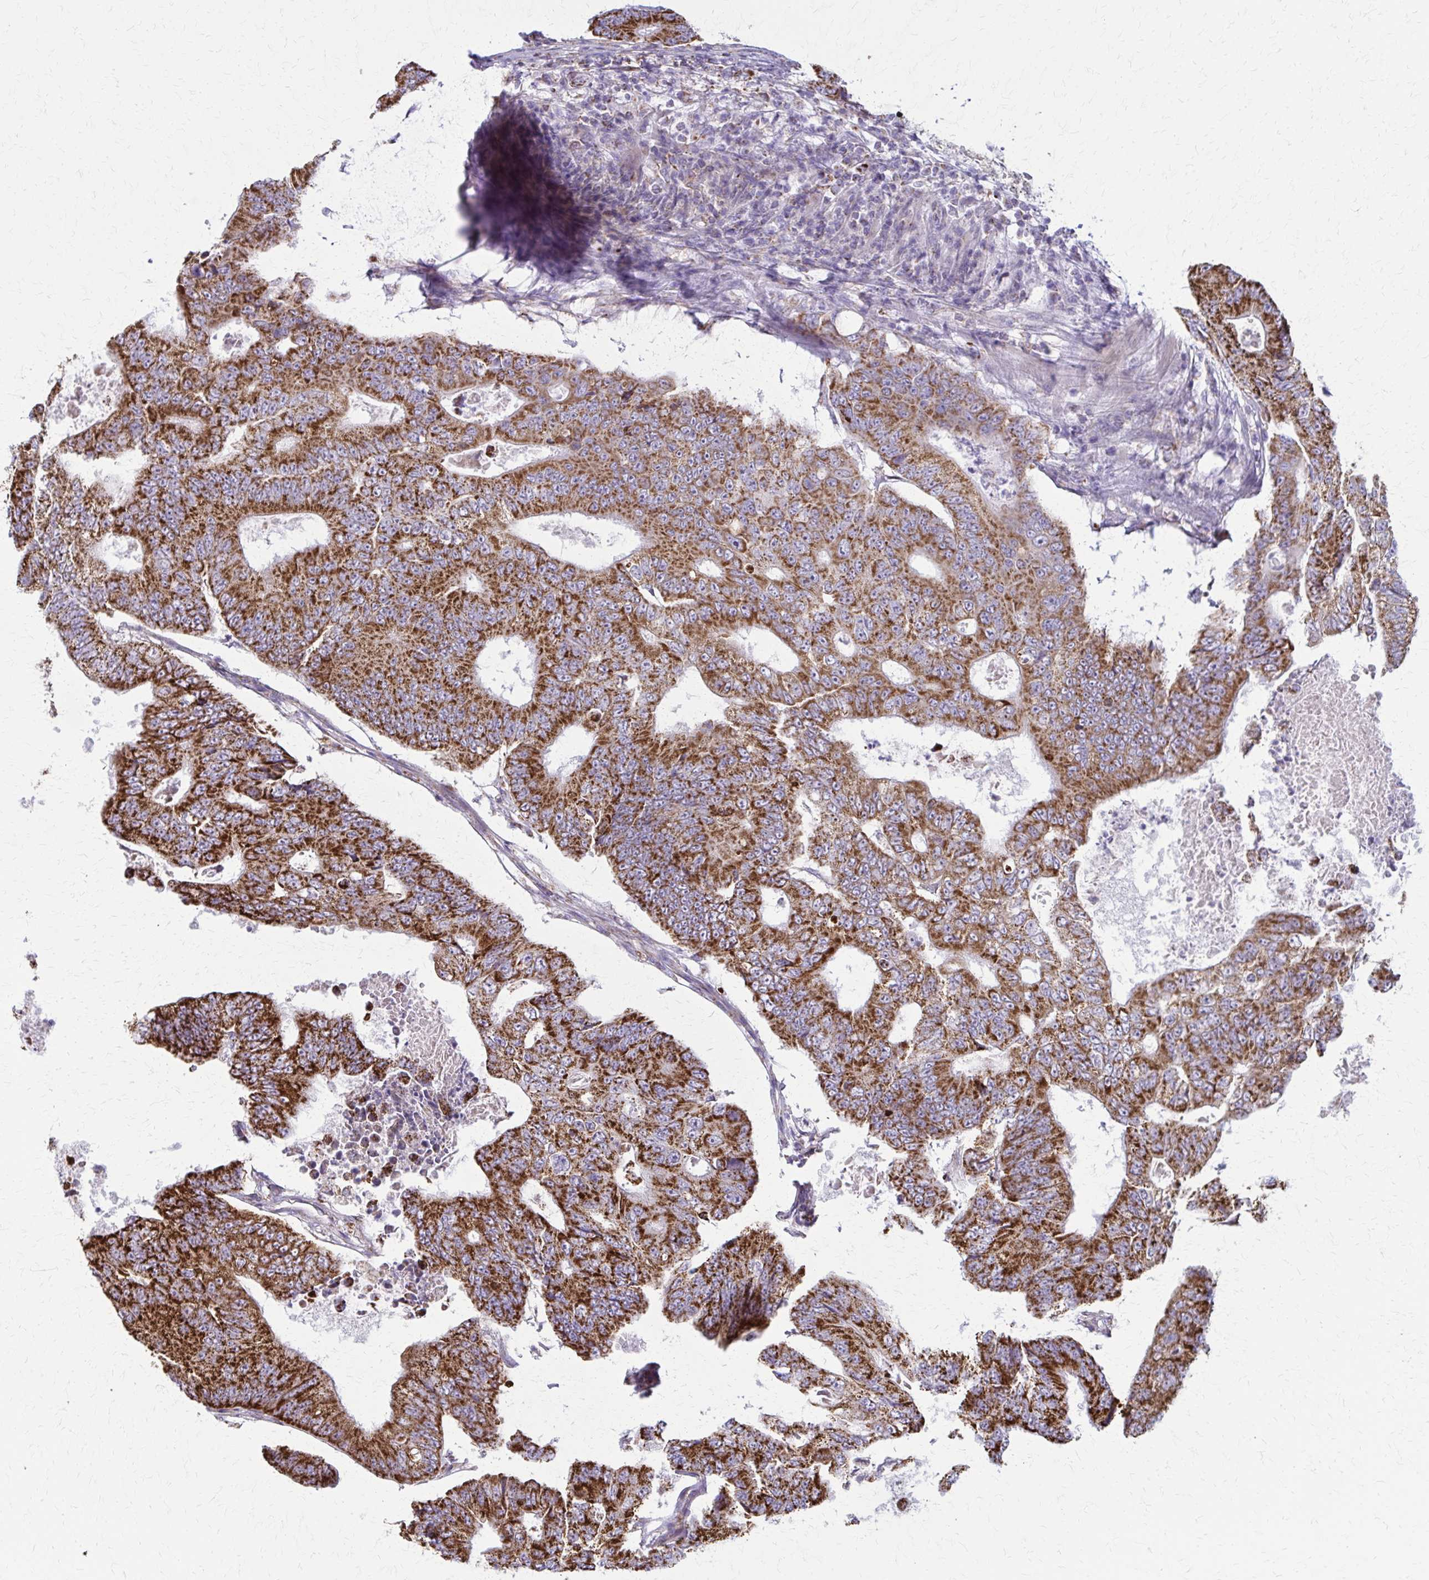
{"staining": {"intensity": "strong", "quantity": ">75%", "location": "cytoplasmic/membranous"}, "tissue": "colorectal cancer", "cell_type": "Tumor cells", "image_type": "cancer", "snomed": [{"axis": "morphology", "description": "Adenocarcinoma, NOS"}, {"axis": "topography", "description": "Colon"}], "caption": "IHC histopathology image of neoplastic tissue: adenocarcinoma (colorectal) stained using immunohistochemistry (IHC) exhibits high levels of strong protein expression localized specifically in the cytoplasmic/membranous of tumor cells, appearing as a cytoplasmic/membranous brown color.", "gene": "TVP23A", "patient": {"sex": "female", "age": 48}}